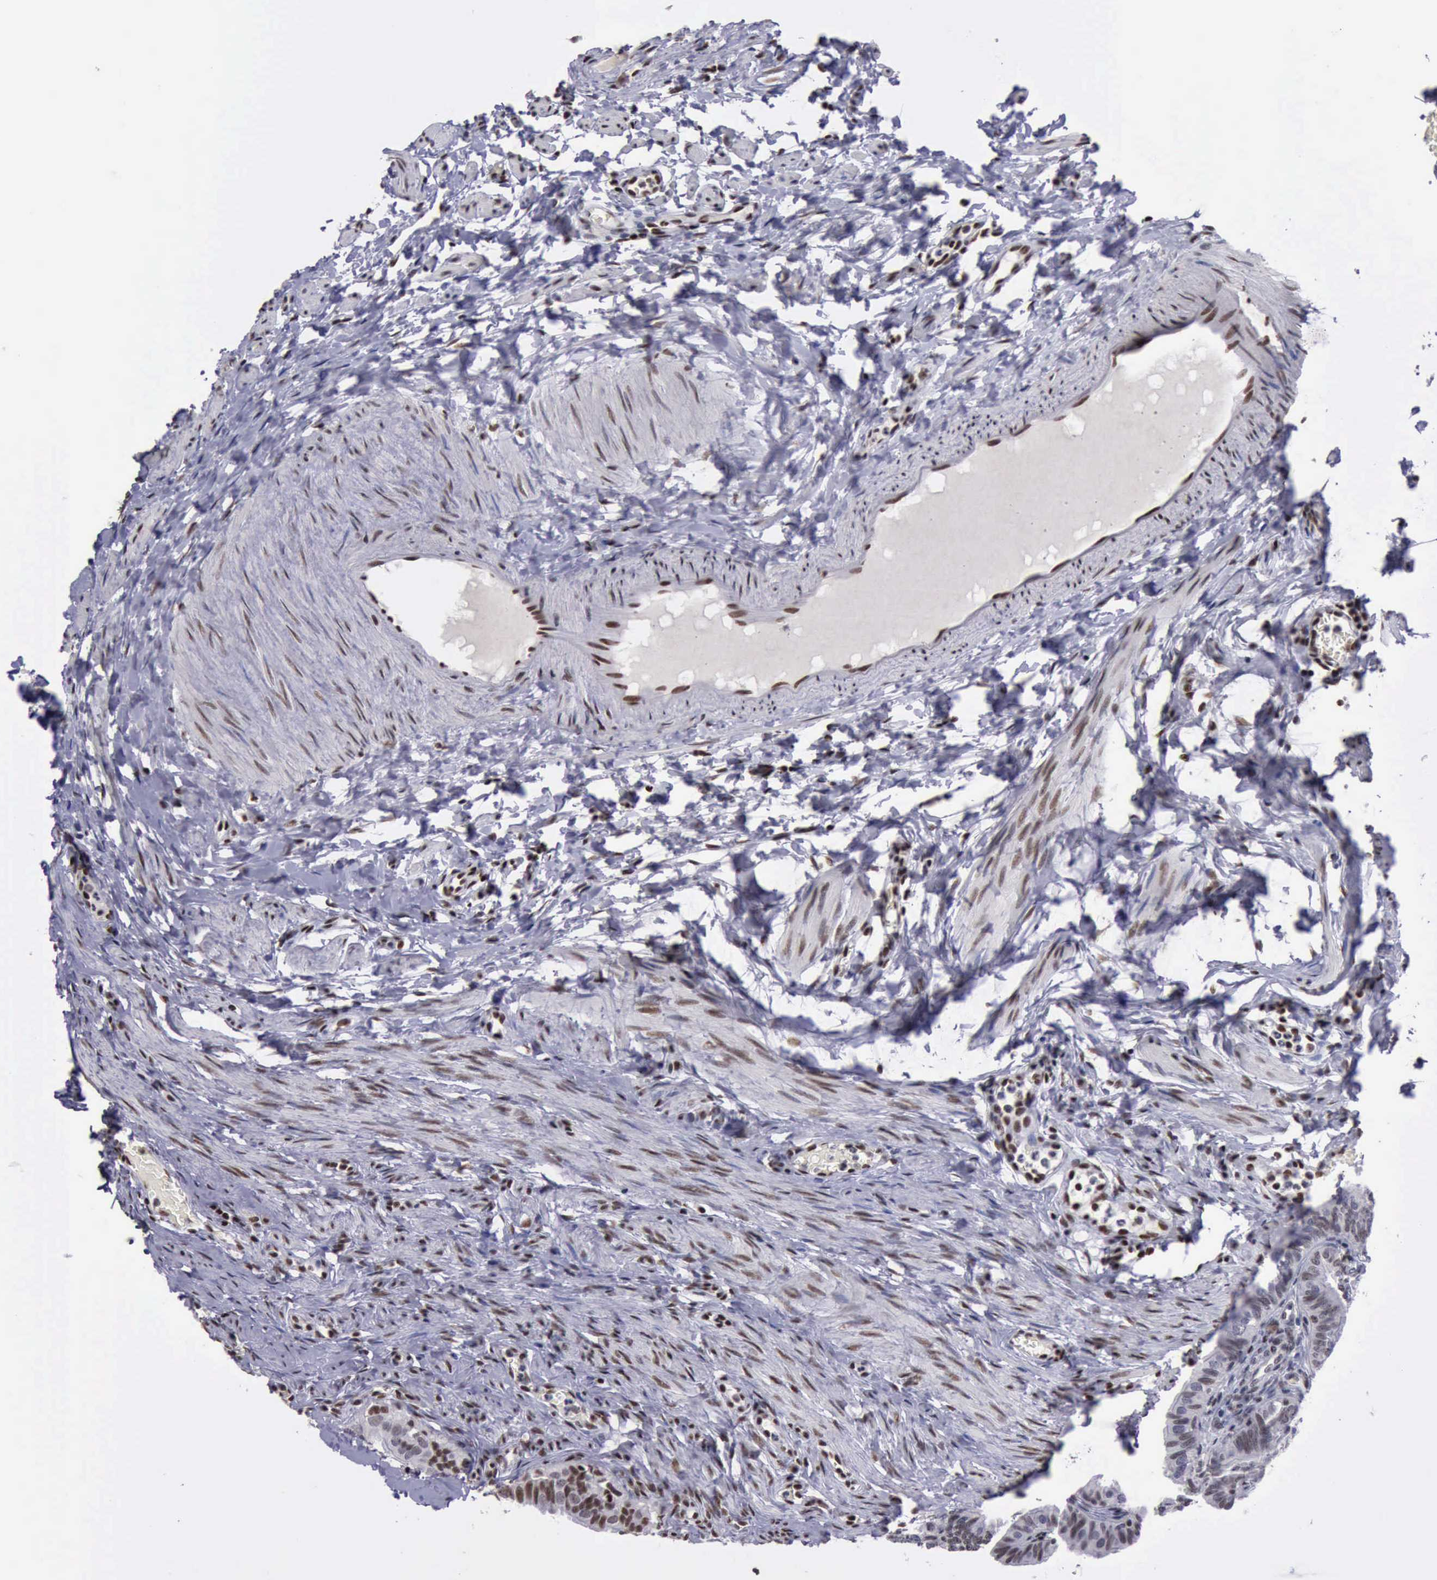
{"staining": {"intensity": "strong", "quantity": ">75%", "location": "nuclear"}, "tissue": "fallopian tube", "cell_type": "Glandular cells", "image_type": "normal", "snomed": [{"axis": "morphology", "description": "Normal tissue, NOS"}, {"axis": "topography", "description": "Fallopian tube"}, {"axis": "topography", "description": "Ovary"}], "caption": "Protein staining of benign fallopian tube demonstrates strong nuclear positivity in approximately >75% of glandular cells.", "gene": "YY1", "patient": {"sex": "female", "age": 51}}